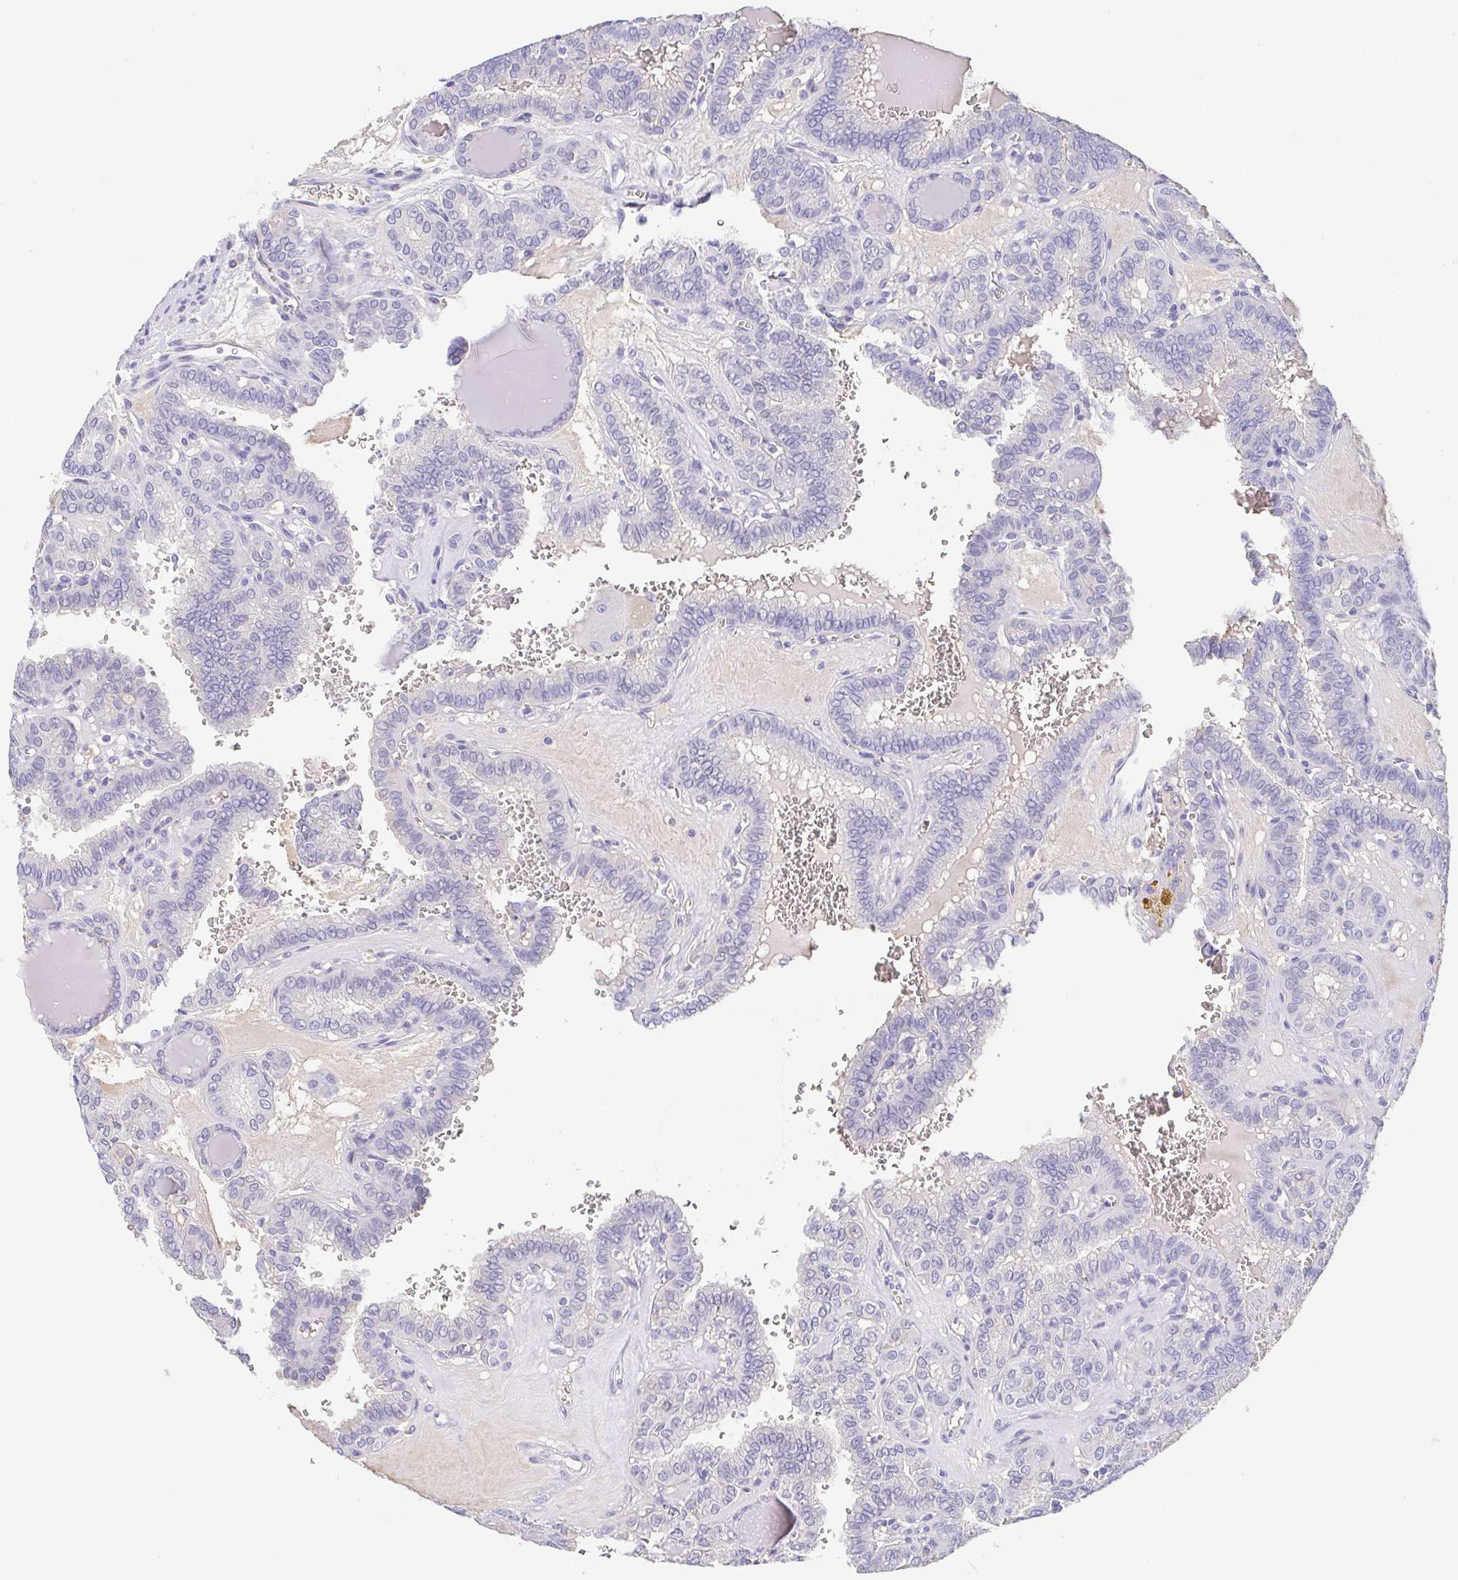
{"staining": {"intensity": "negative", "quantity": "none", "location": "none"}, "tissue": "thyroid cancer", "cell_type": "Tumor cells", "image_type": "cancer", "snomed": [{"axis": "morphology", "description": "Papillary adenocarcinoma, NOS"}, {"axis": "topography", "description": "Thyroid gland"}], "caption": "A high-resolution micrograph shows immunohistochemistry staining of thyroid papillary adenocarcinoma, which demonstrates no significant staining in tumor cells.", "gene": "TREH", "patient": {"sex": "female", "age": 41}}